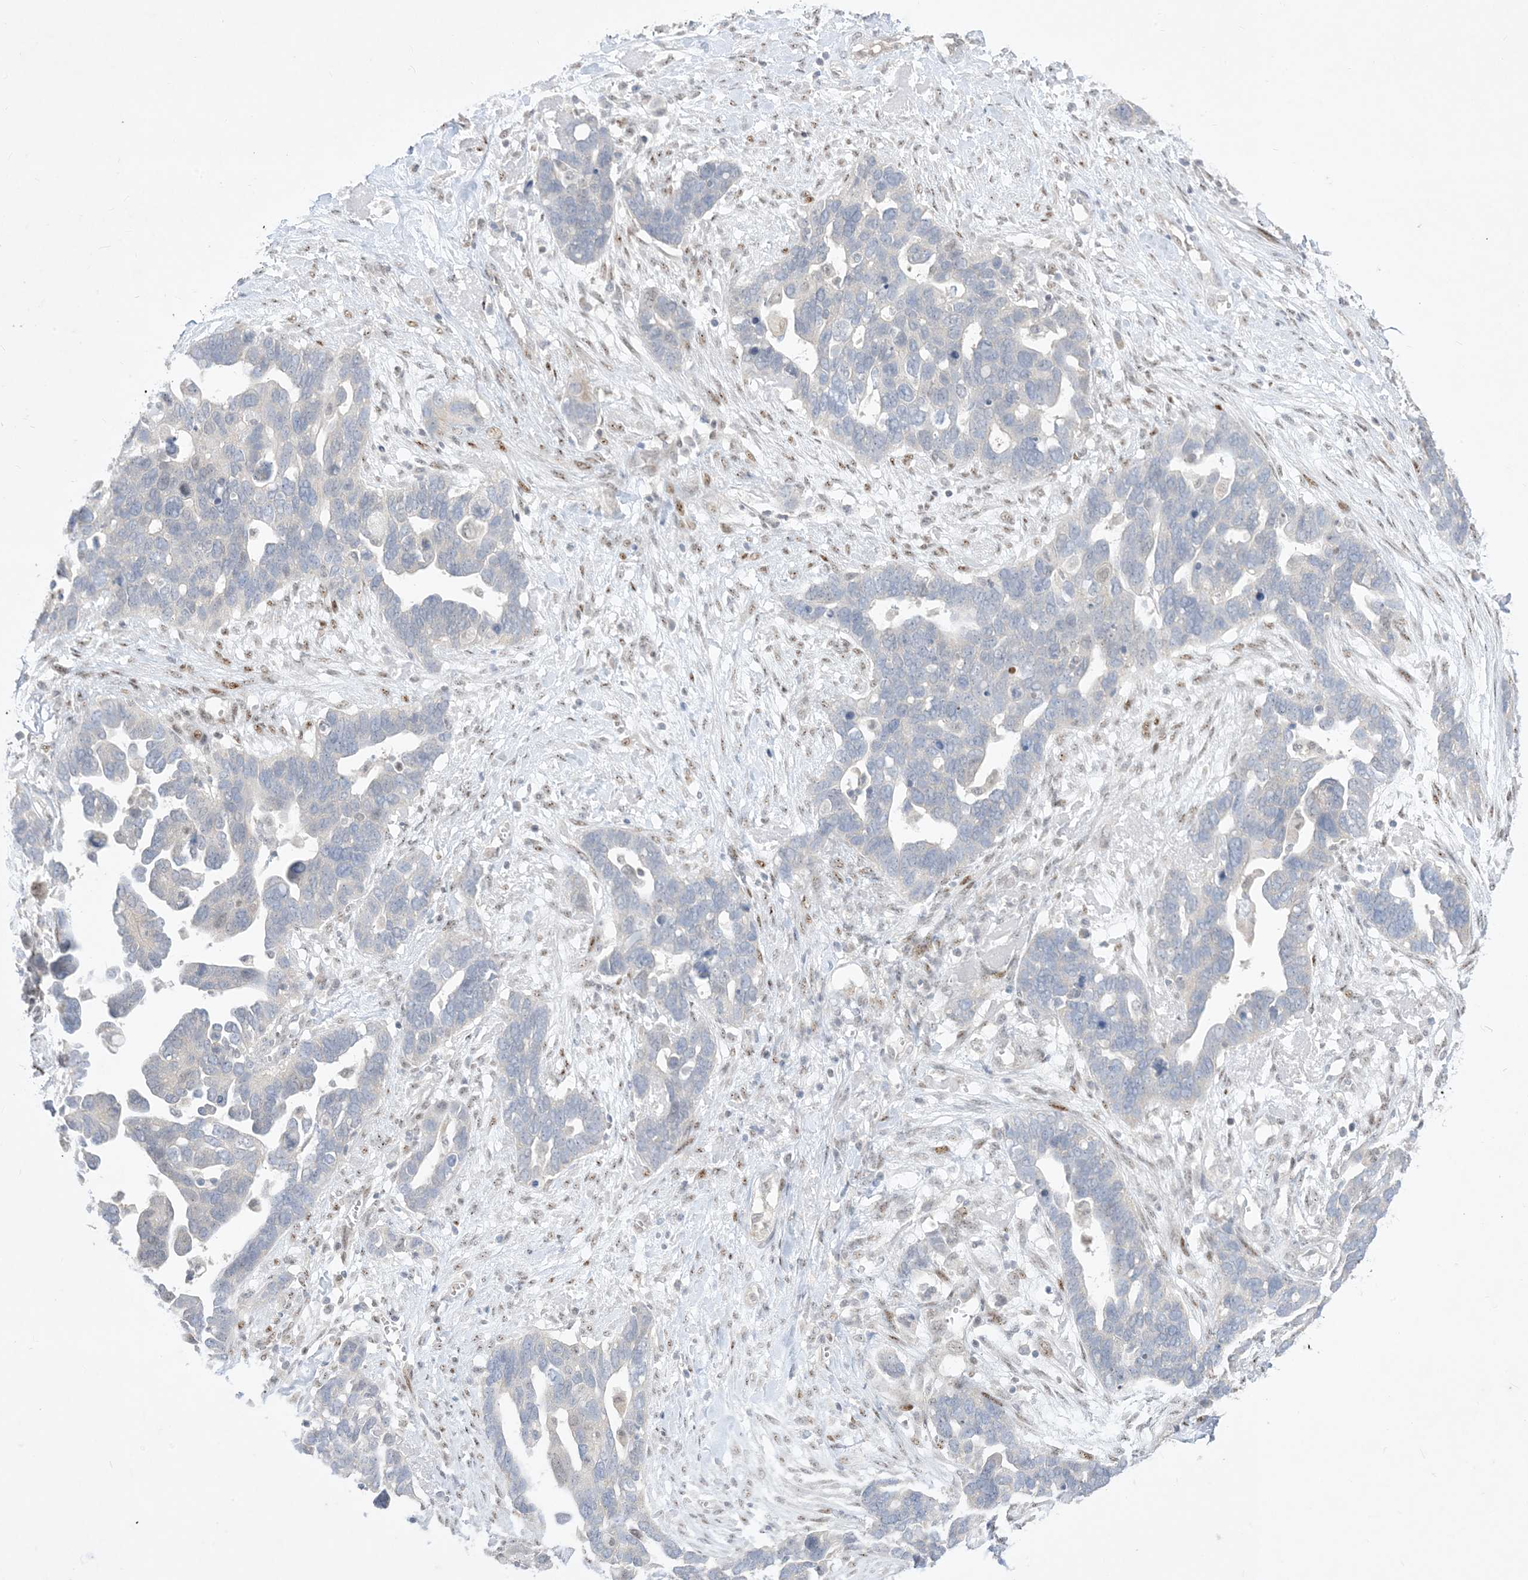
{"staining": {"intensity": "negative", "quantity": "none", "location": "none"}, "tissue": "ovarian cancer", "cell_type": "Tumor cells", "image_type": "cancer", "snomed": [{"axis": "morphology", "description": "Cystadenocarcinoma, serous, NOS"}, {"axis": "topography", "description": "Ovary"}], "caption": "The image shows no significant staining in tumor cells of ovarian cancer (serous cystadenocarcinoma). (Brightfield microscopy of DAB IHC at high magnification).", "gene": "BHLHE40", "patient": {"sex": "female", "age": 54}}